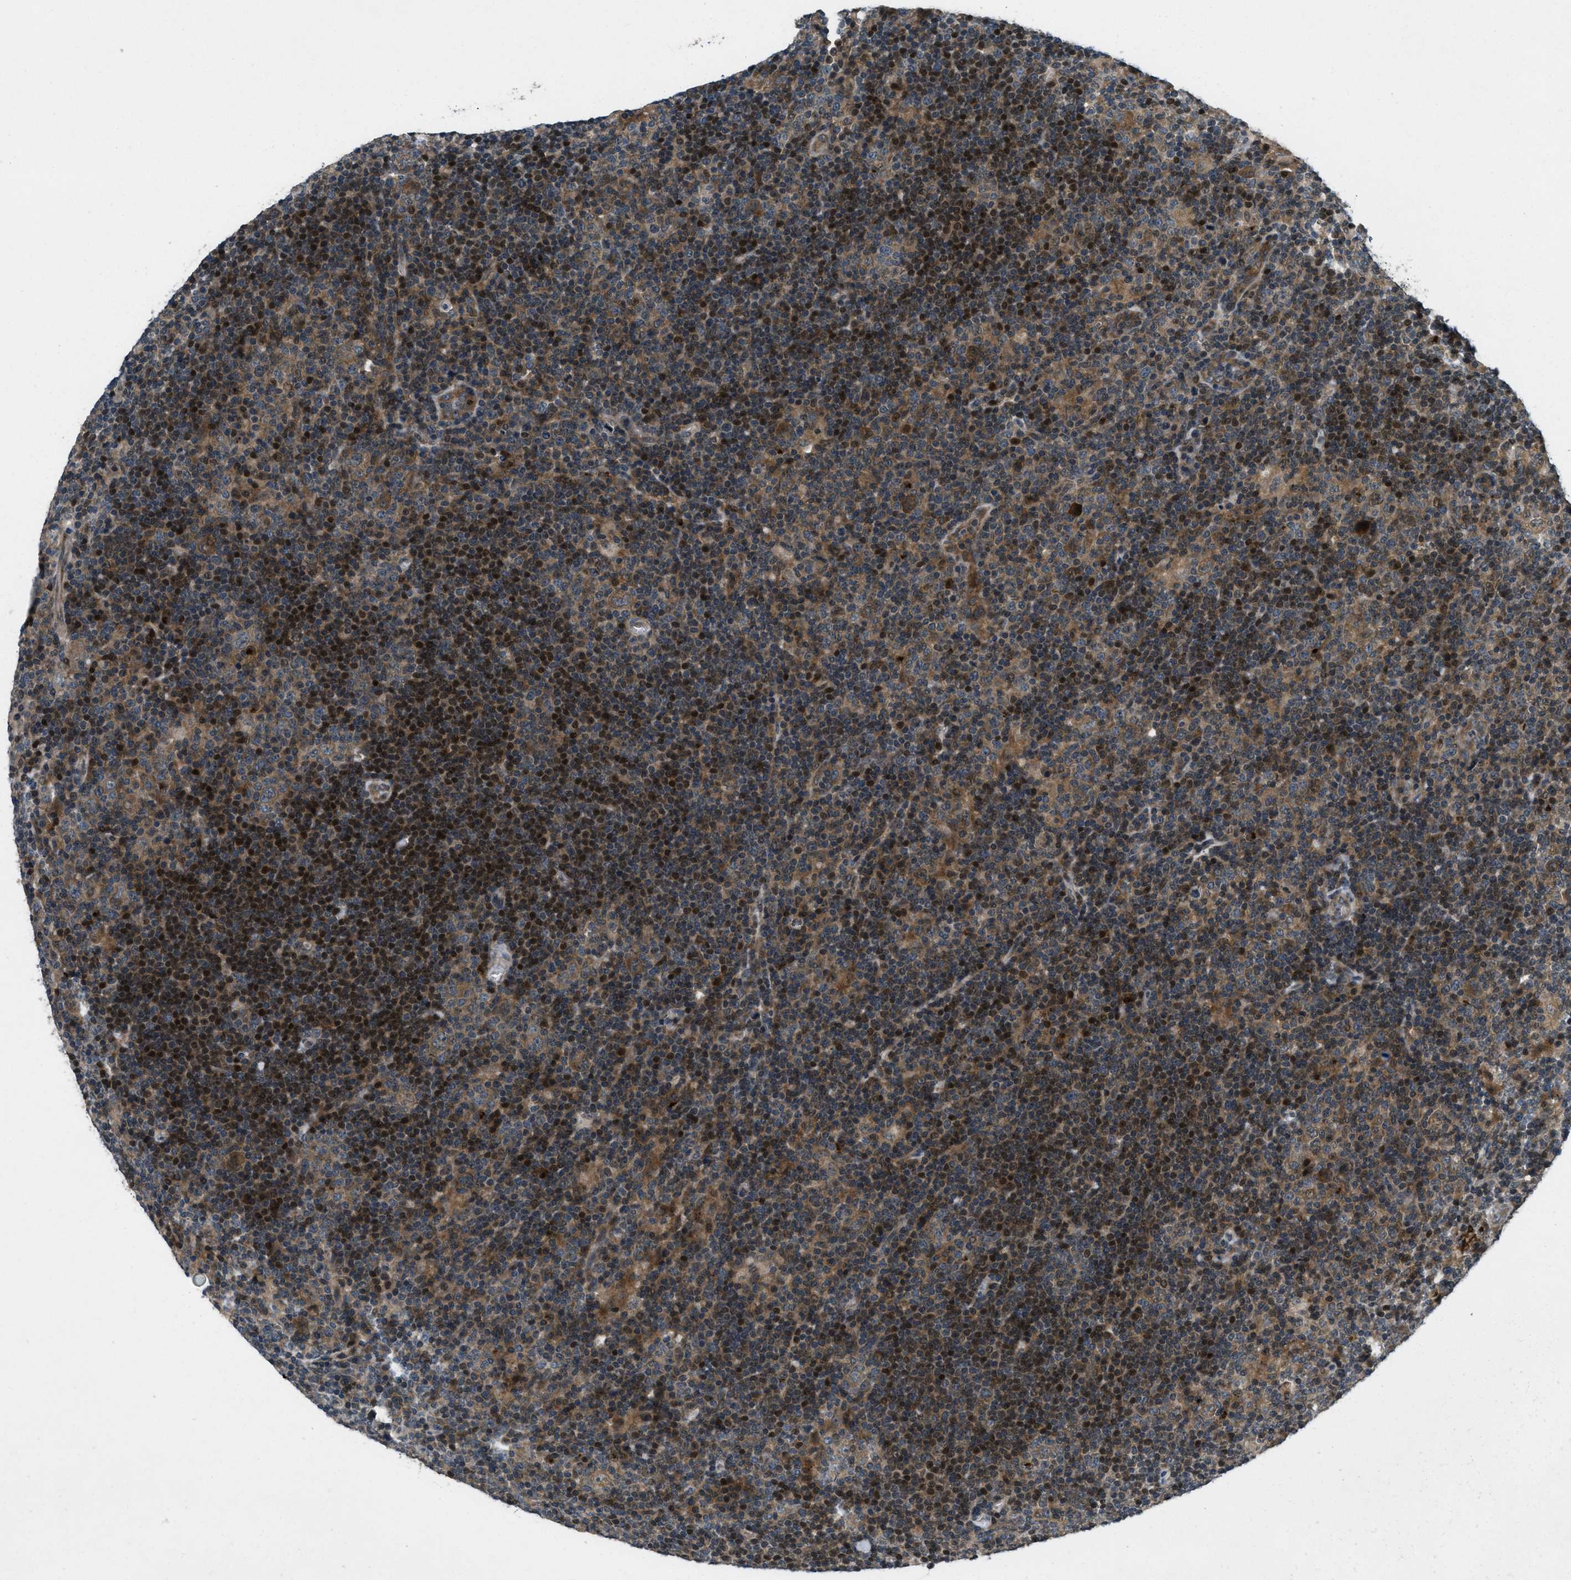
{"staining": {"intensity": "moderate", "quantity": ">75%", "location": "cytoplasmic/membranous"}, "tissue": "lymphoma", "cell_type": "Tumor cells", "image_type": "cancer", "snomed": [{"axis": "morphology", "description": "Hodgkin's disease, NOS"}, {"axis": "topography", "description": "Lymph node"}], "caption": "IHC staining of lymphoma, which exhibits medium levels of moderate cytoplasmic/membranous expression in approximately >75% of tumor cells indicating moderate cytoplasmic/membranous protein positivity. The staining was performed using DAB (3,3'-diaminobenzidine) (brown) for protein detection and nuclei were counterstained in hematoxylin (blue).", "gene": "EPSTI1", "patient": {"sex": "female", "age": 57}}